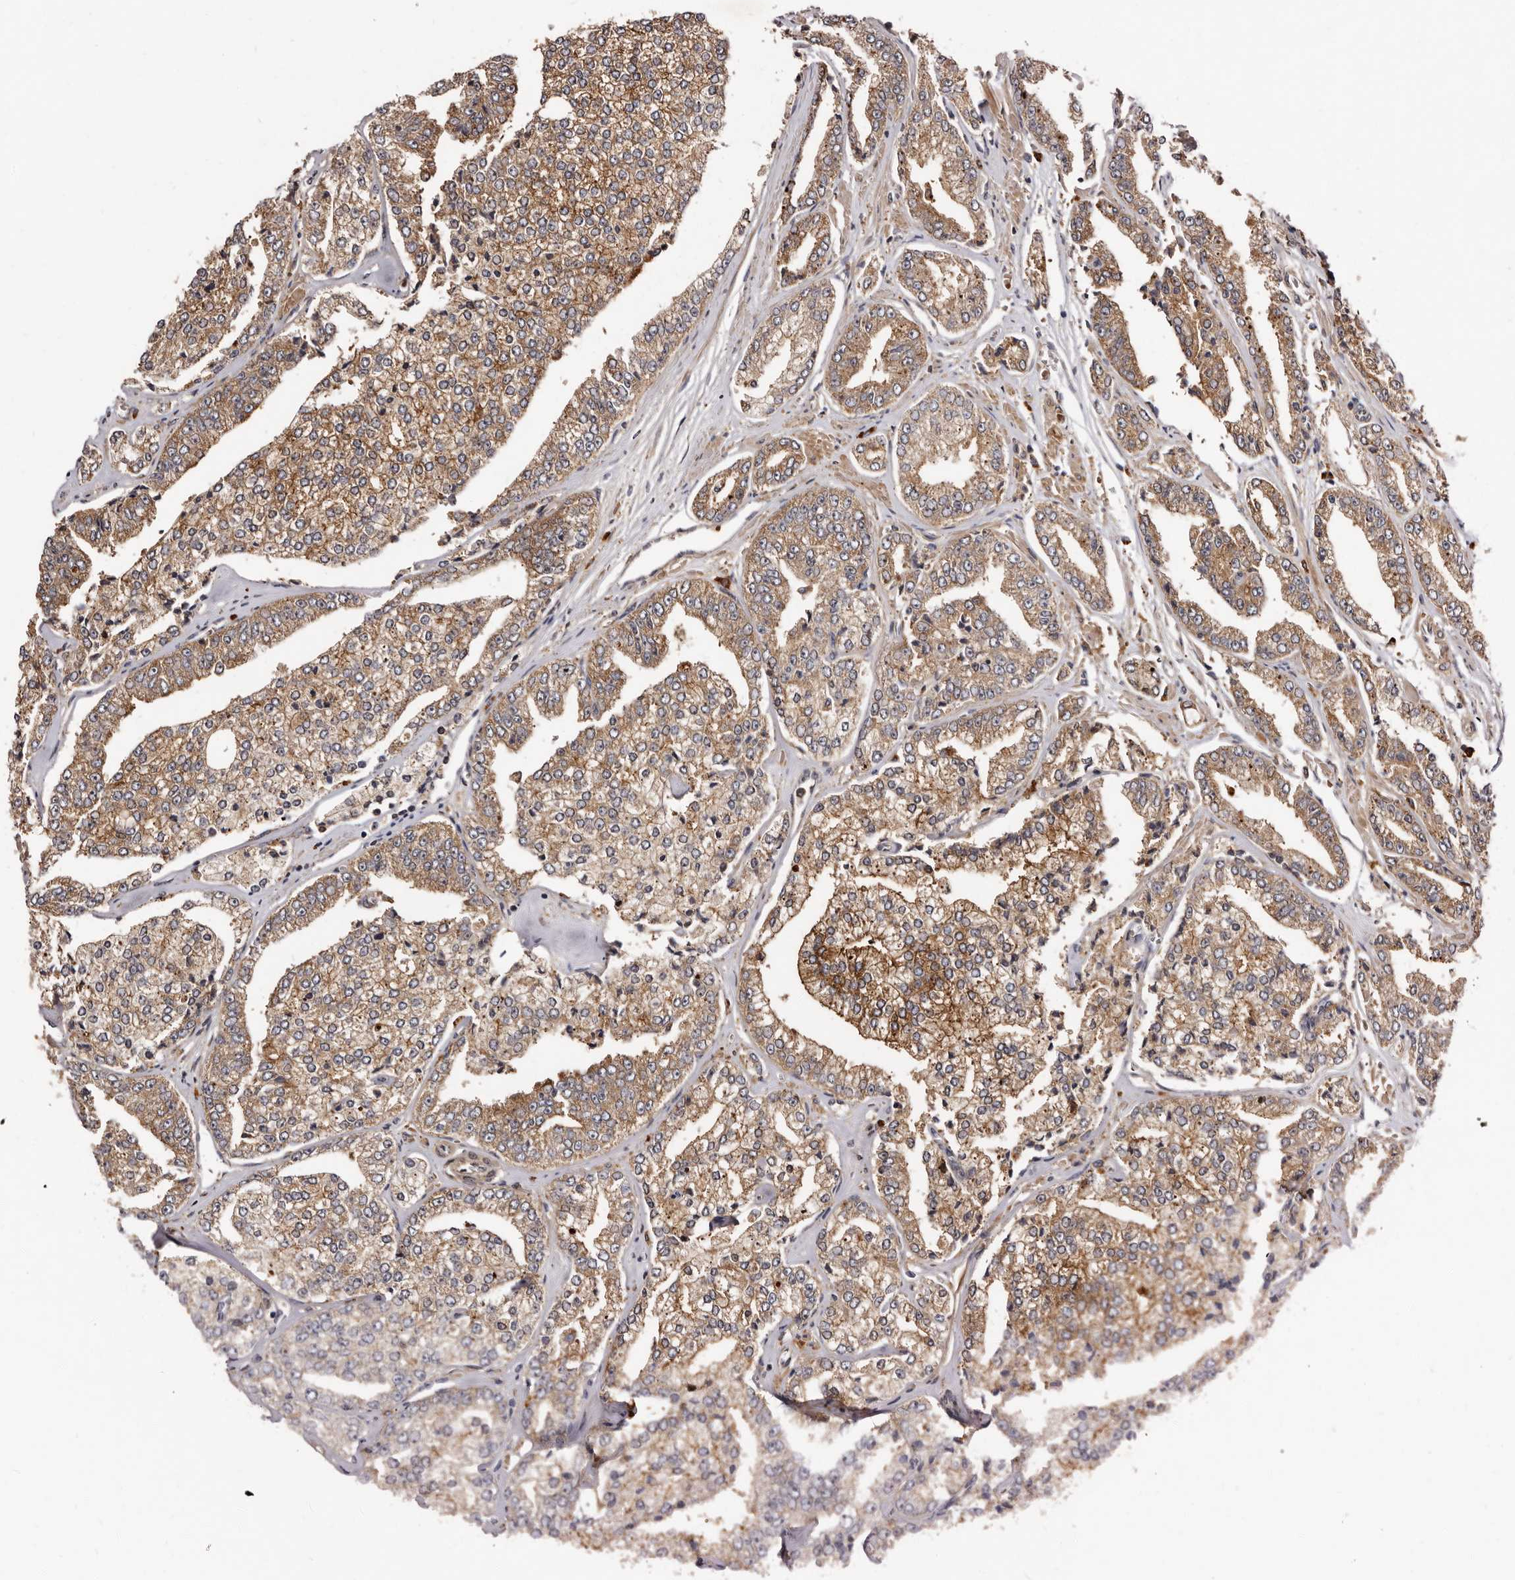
{"staining": {"intensity": "moderate", "quantity": ">75%", "location": "cytoplasmic/membranous"}, "tissue": "prostate cancer", "cell_type": "Tumor cells", "image_type": "cancer", "snomed": [{"axis": "morphology", "description": "Adenocarcinoma, High grade"}, {"axis": "topography", "description": "Prostate"}], "caption": "This histopathology image demonstrates high-grade adenocarcinoma (prostate) stained with immunohistochemistry to label a protein in brown. The cytoplasmic/membranous of tumor cells show moderate positivity for the protein. Nuclei are counter-stained blue.", "gene": "GOT1L1", "patient": {"sex": "male", "age": 71}}